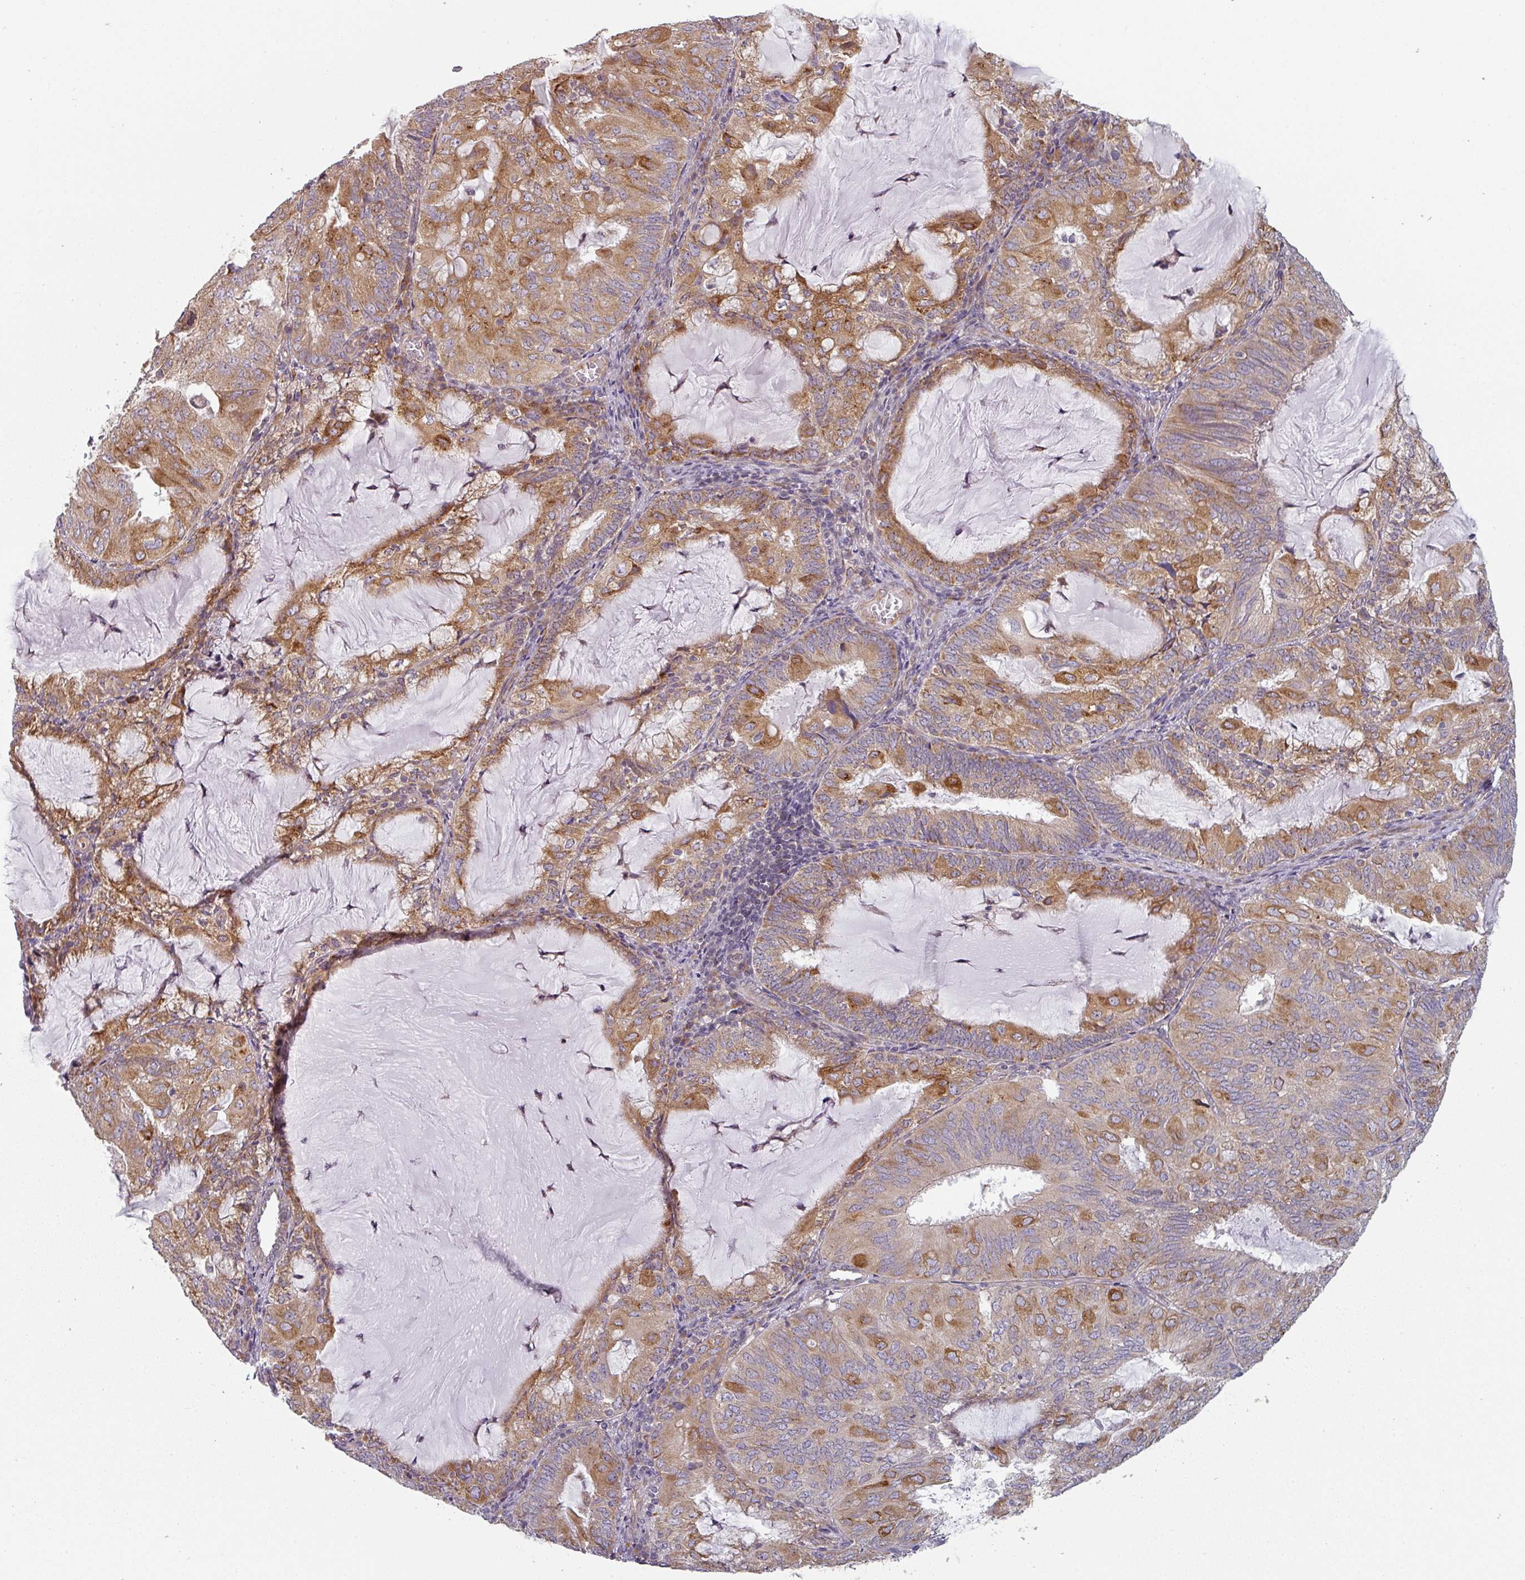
{"staining": {"intensity": "moderate", "quantity": ">75%", "location": "cytoplasmic/membranous"}, "tissue": "endometrial cancer", "cell_type": "Tumor cells", "image_type": "cancer", "snomed": [{"axis": "morphology", "description": "Adenocarcinoma, NOS"}, {"axis": "topography", "description": "Endometrium"}], "caption": "Endometrial cancer (adenocarcinoma) stained for a protein shows moderate cytoplasmic/membranous positivity in tumor cells.", "gene": "TAPT1", "patient": {"sex": "female", "age": 81}}